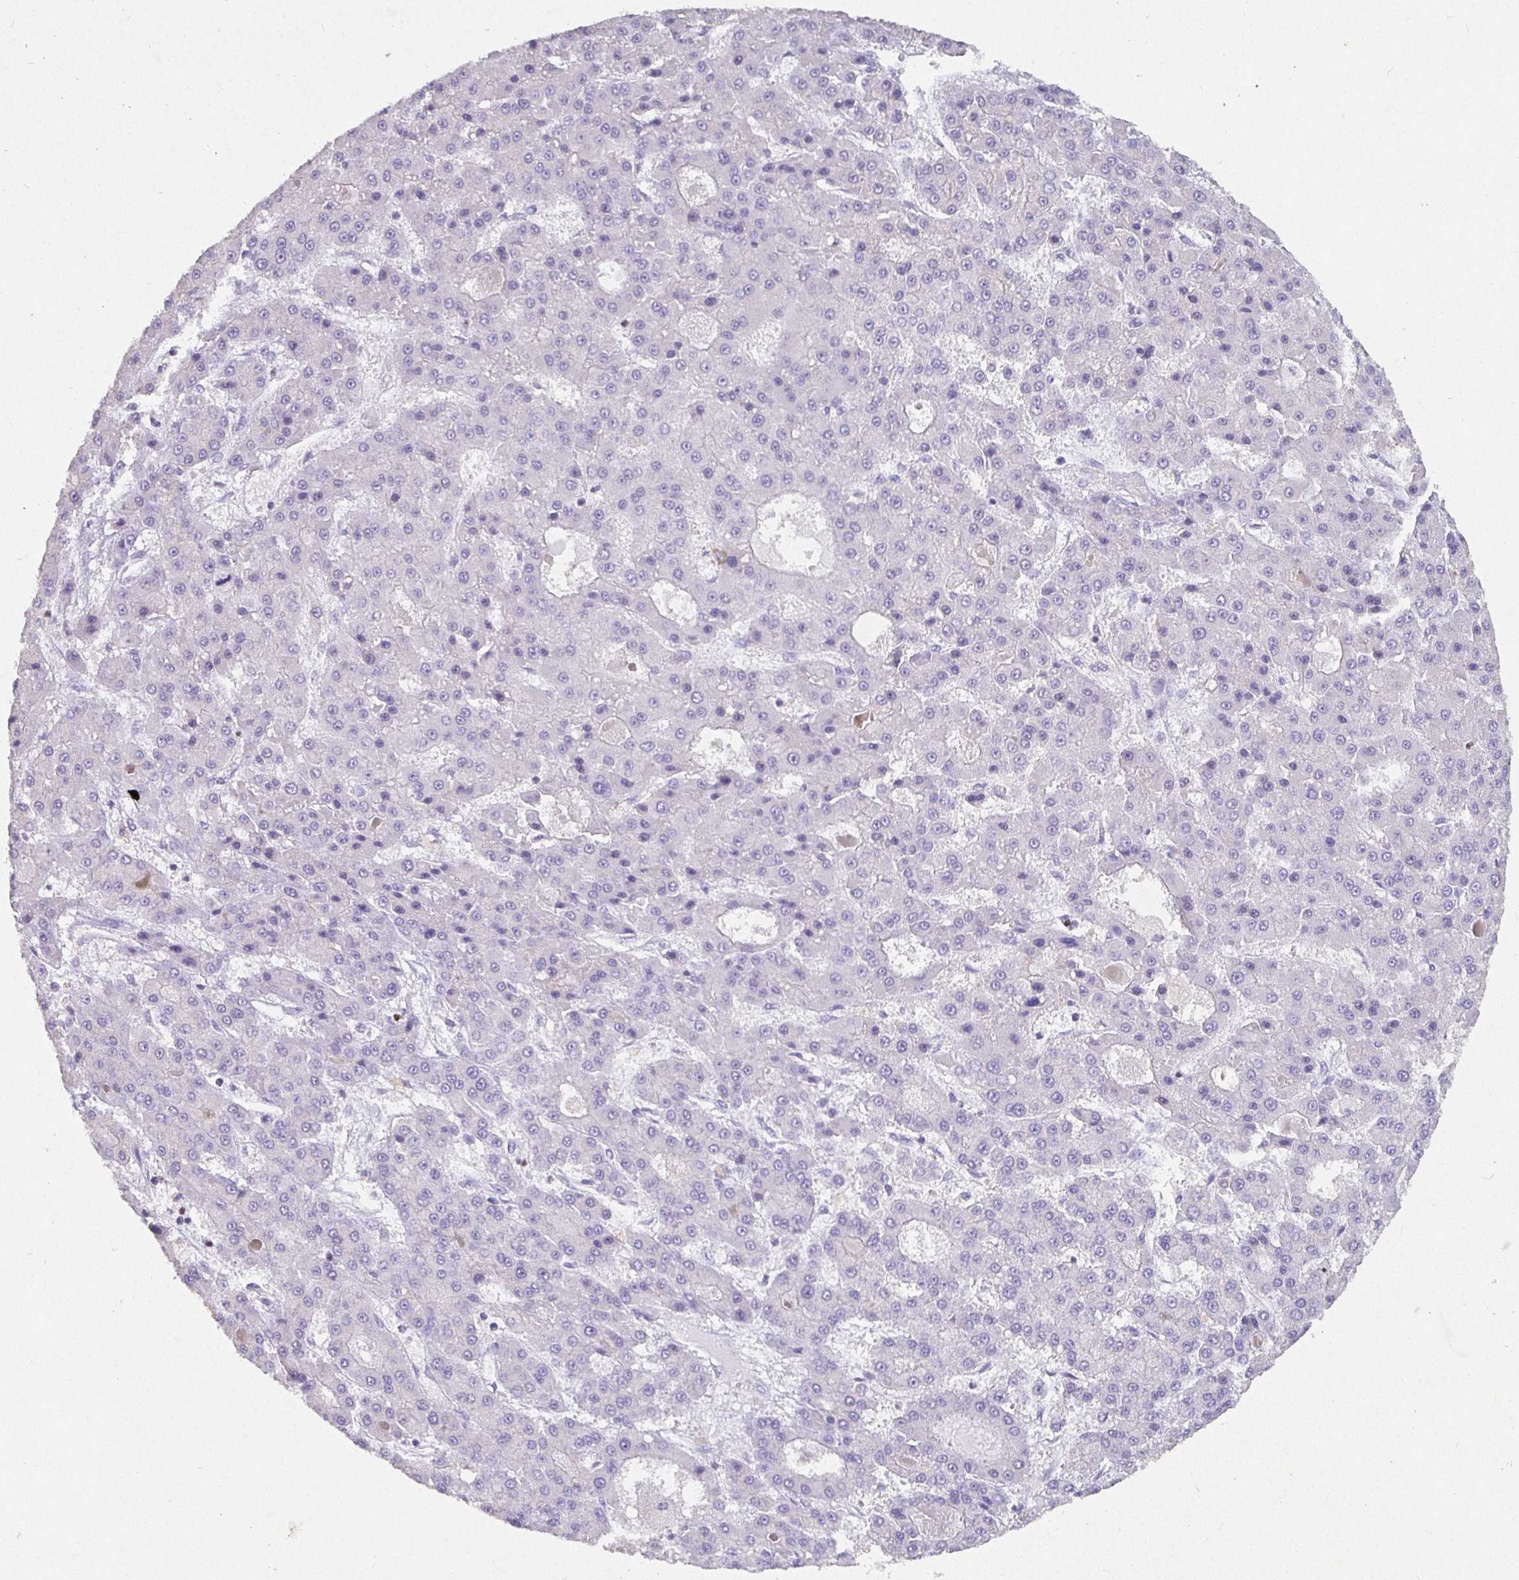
{"staining": {"intensity": "negative", "quantity": "none", "location": "none"}, "tissue": "liver cancer", "cell_type": "Tumor cells", "image_type": "cancer", "snomed": [{"axis": "morphology", "description": "Carcinoma, Hepatocellular, NOS"}, {"axis": "topography", "description": "Liver"}], "caption": "IHC of human liver cancer shows no staining in tumor cells.", "gene": "SATB1", "patient": {"sex": "male", "age": 70}}